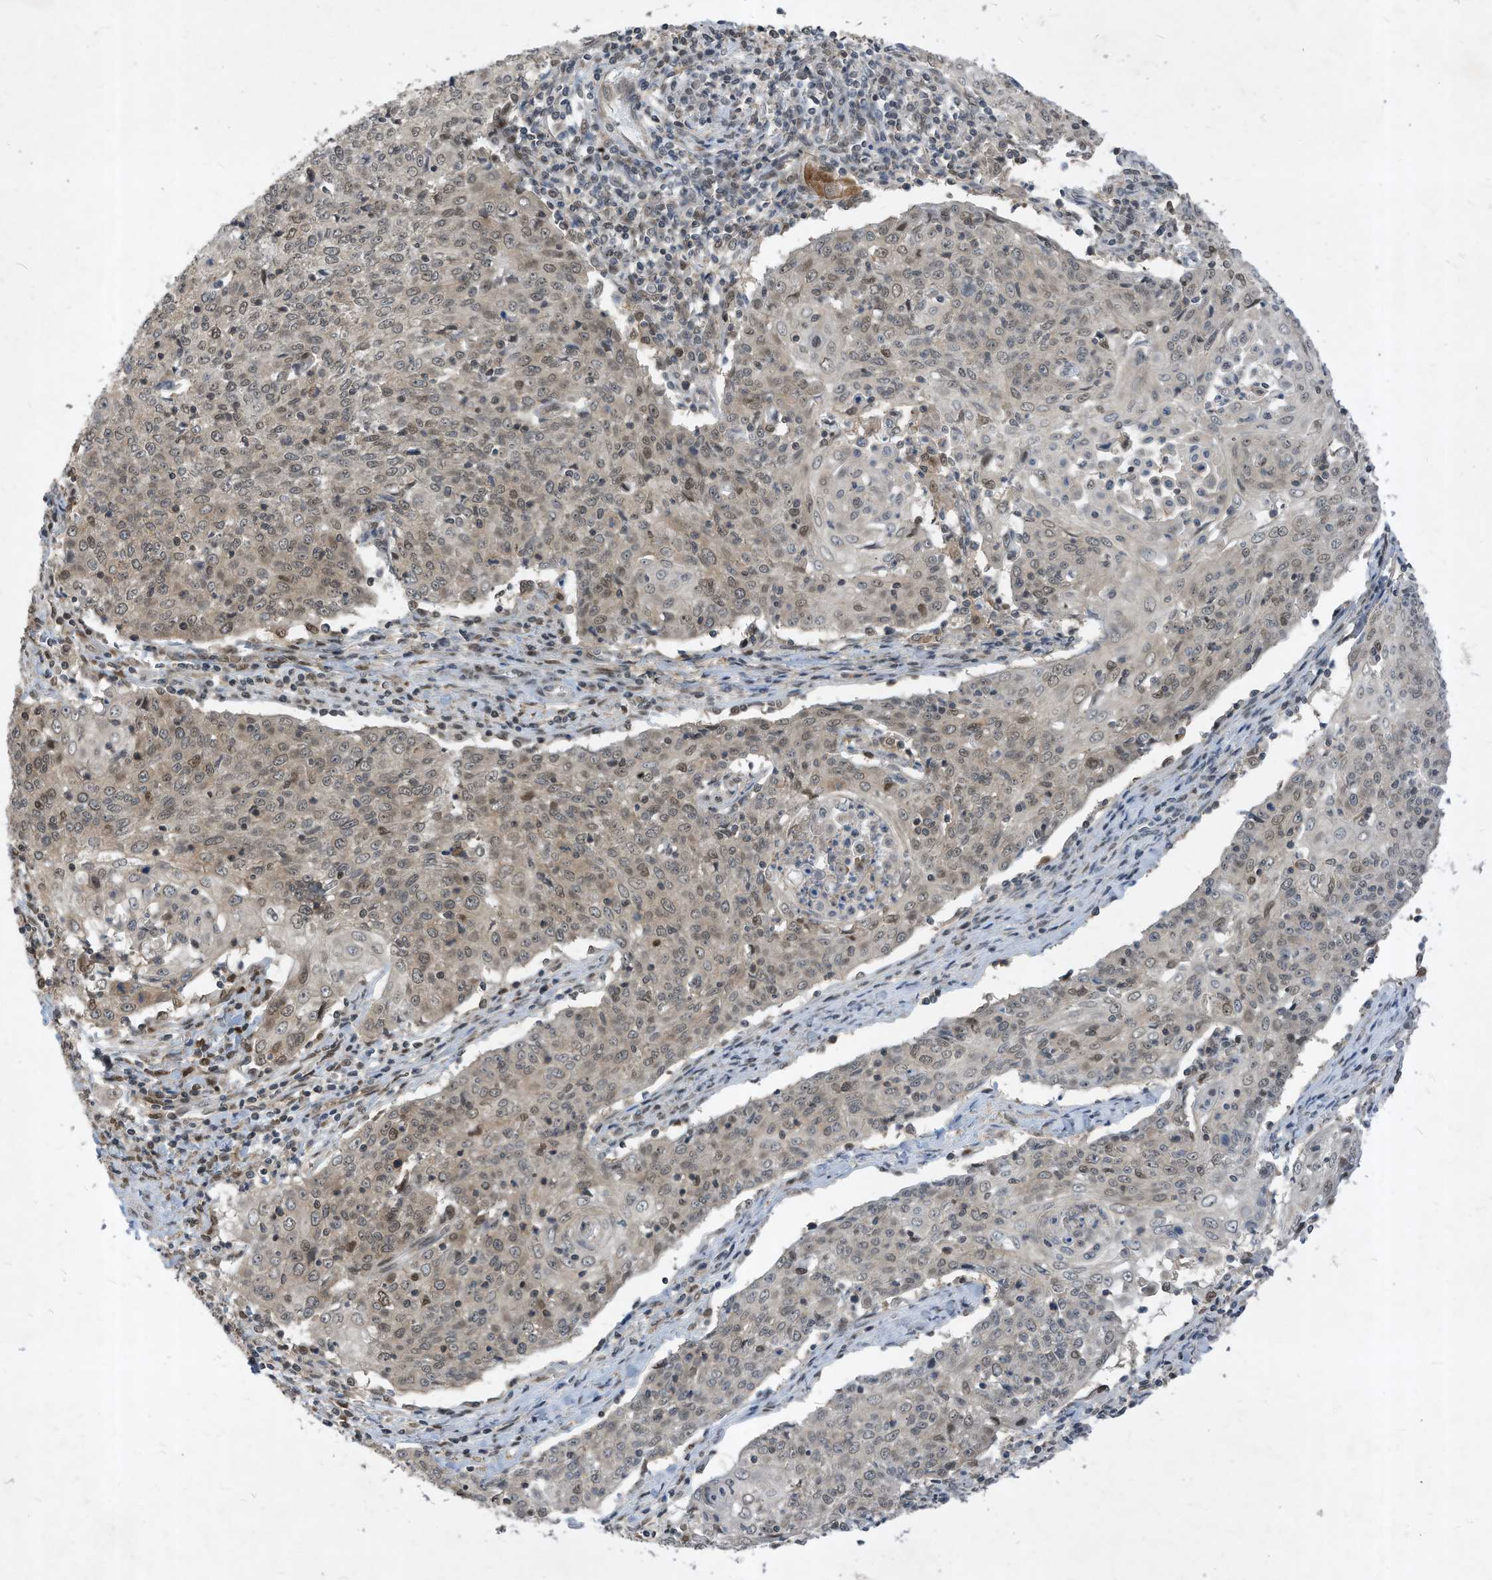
{"staining": {"intensity": "weak", "quantity": "25%-75%", "location": "nuclear"}, "tissue": "cervical cancer", "cell_type": "Tumor cells", "image_type": "cancer", "snomed": [{"axis": "morphology", "description": "Squamous cell carcinoma, NOS"}, {"axis": "topography", "description": "Cervix"}], "caption": "Cervical squamous cell carcinoma stained with a protein marker reveals weak staining in tumor cells.", "gene": "KPNB1", "patient": {"sex": "female", "age": 48}}